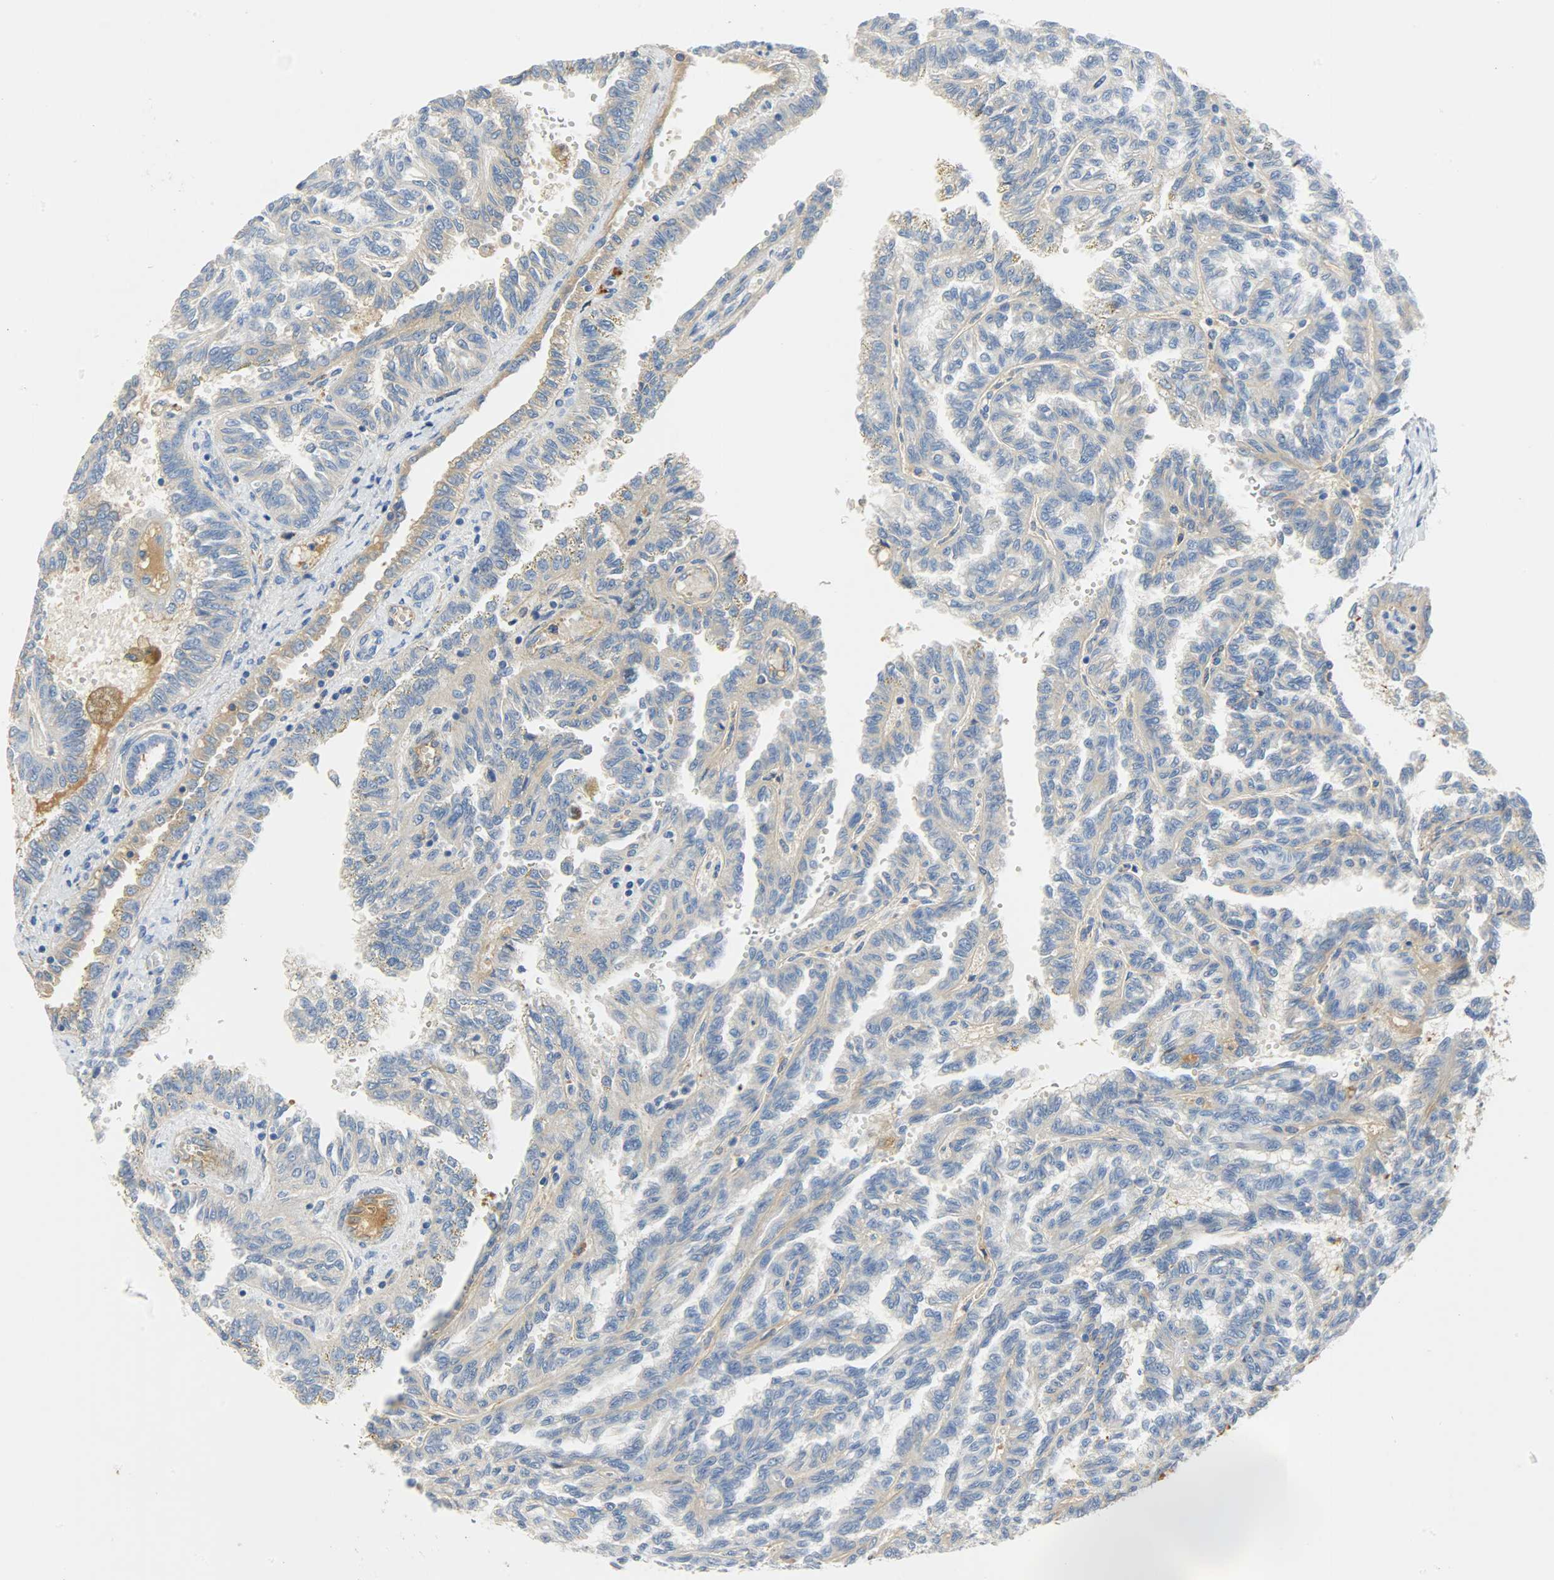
{"staining": {"intensity": "weak", "quantity": ">75%", "location": "cytoplasmic/membranous"}, "tissue": "renal cancer", "cell_type": "Tumor cells", "image_type": "cancer", "snomed": [{"axis": "morphology", "description": "Inflammation, NOS"}, {"axis": "morphology", "description": "Adenocarcinoma, NOS"}, {"axis": "topography", "description": "Kidney"}], "caption": "Immunohistochemical staining of human renal cancer (adenocarcinoma) displays weak cytoplasmic/membranous protein positivity in approximately >75% of tumor cells.", "gene": "CRP", "patient": {"sex": "male", "age": 68}}